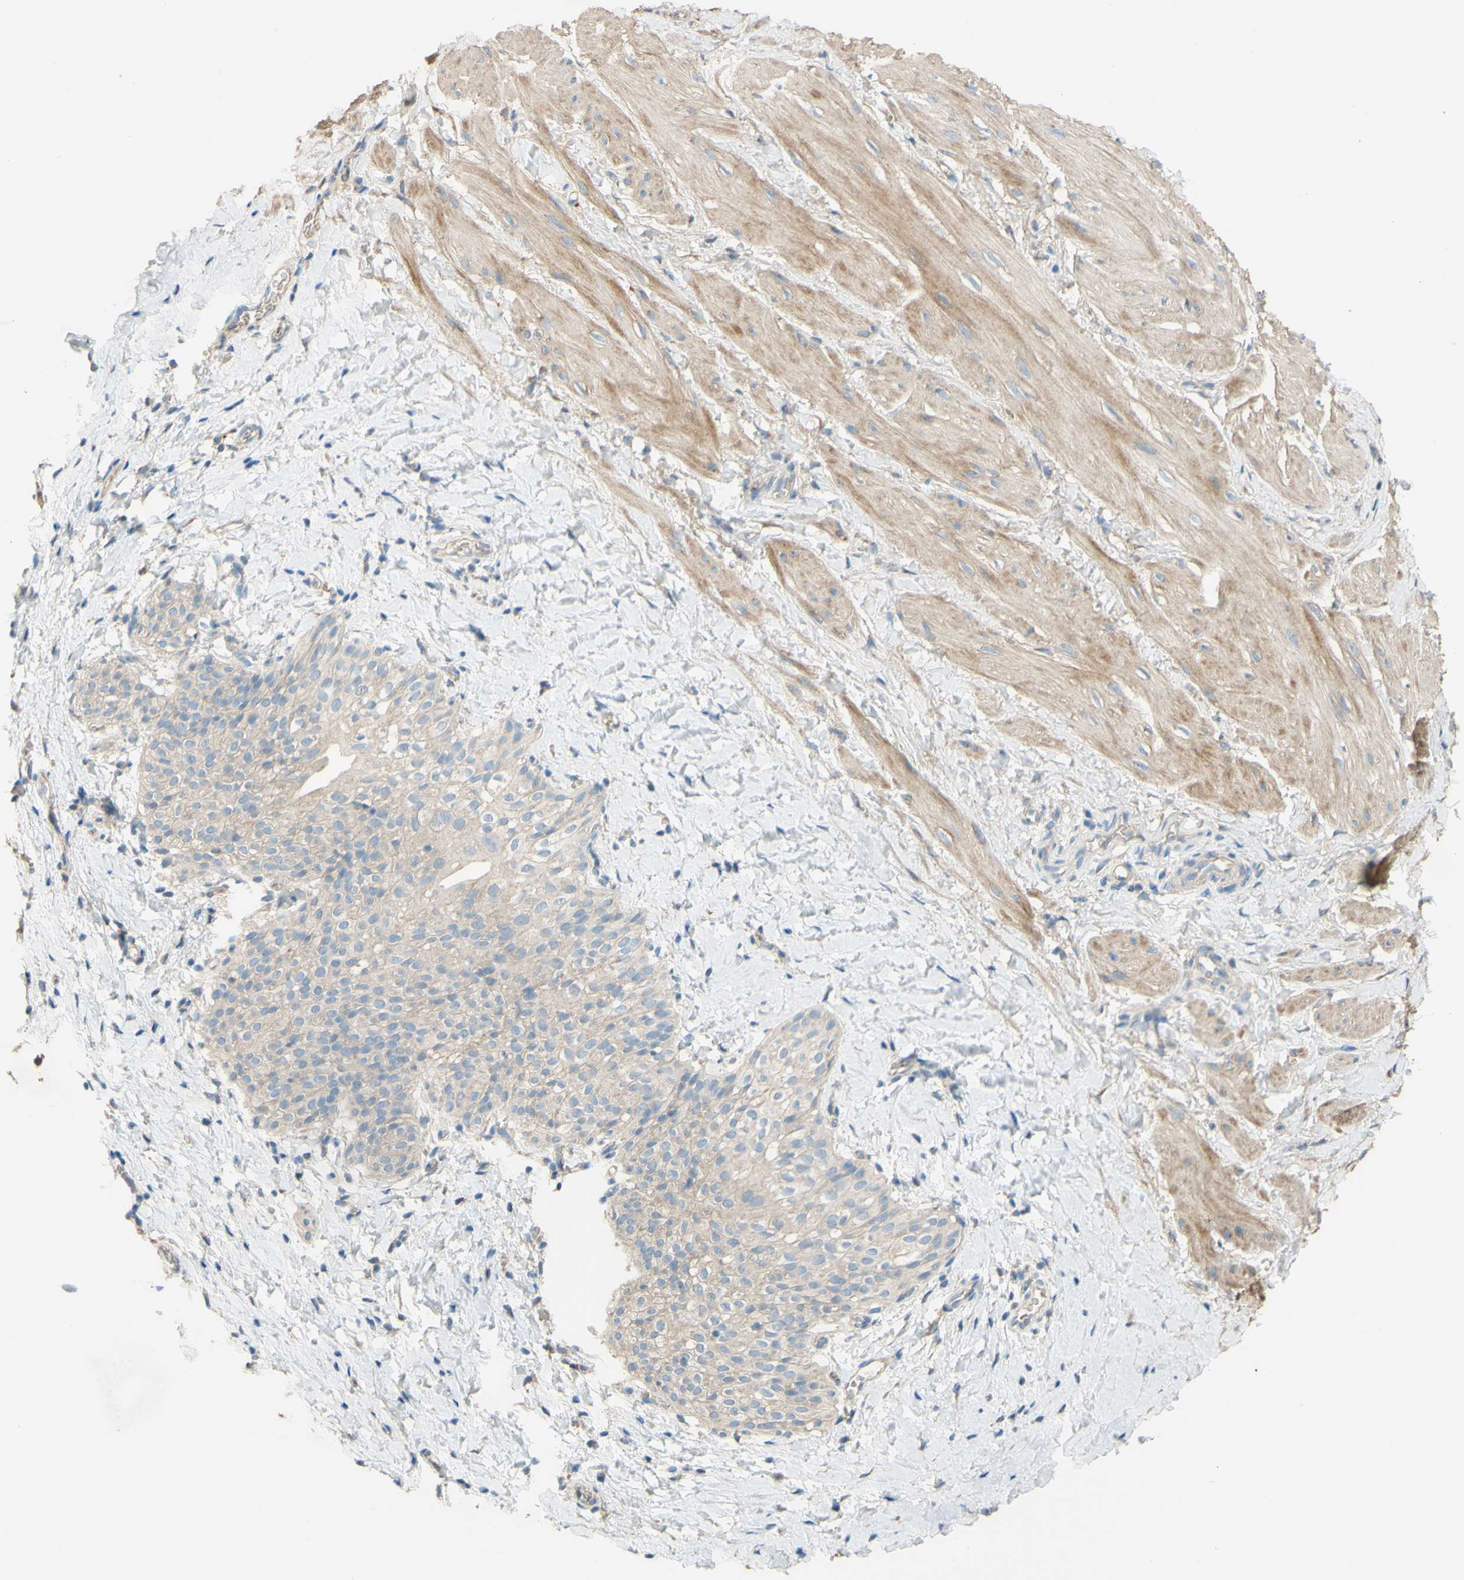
{"staining": {"intensity": "moderate", "quantity": ">75%", "location": "cytoplasmic/membranous"}, "tissue": "smooth muscle", "cell_type": "Smooth muscle cells", "image_type": "normal", "snomed": [{"axis": "morphology", "description": "Normal tissue, NOS"}, {"axis": "topography", "description": "Smooth muscle"}], "caption": "Protein analysis of benign smooth muscle reveals moderate cytoplasmic/membranous positivity in about >75% of smooth muscle cells.", "gene": "DKK3", "patient": {"sex": "male", "age": 16}}